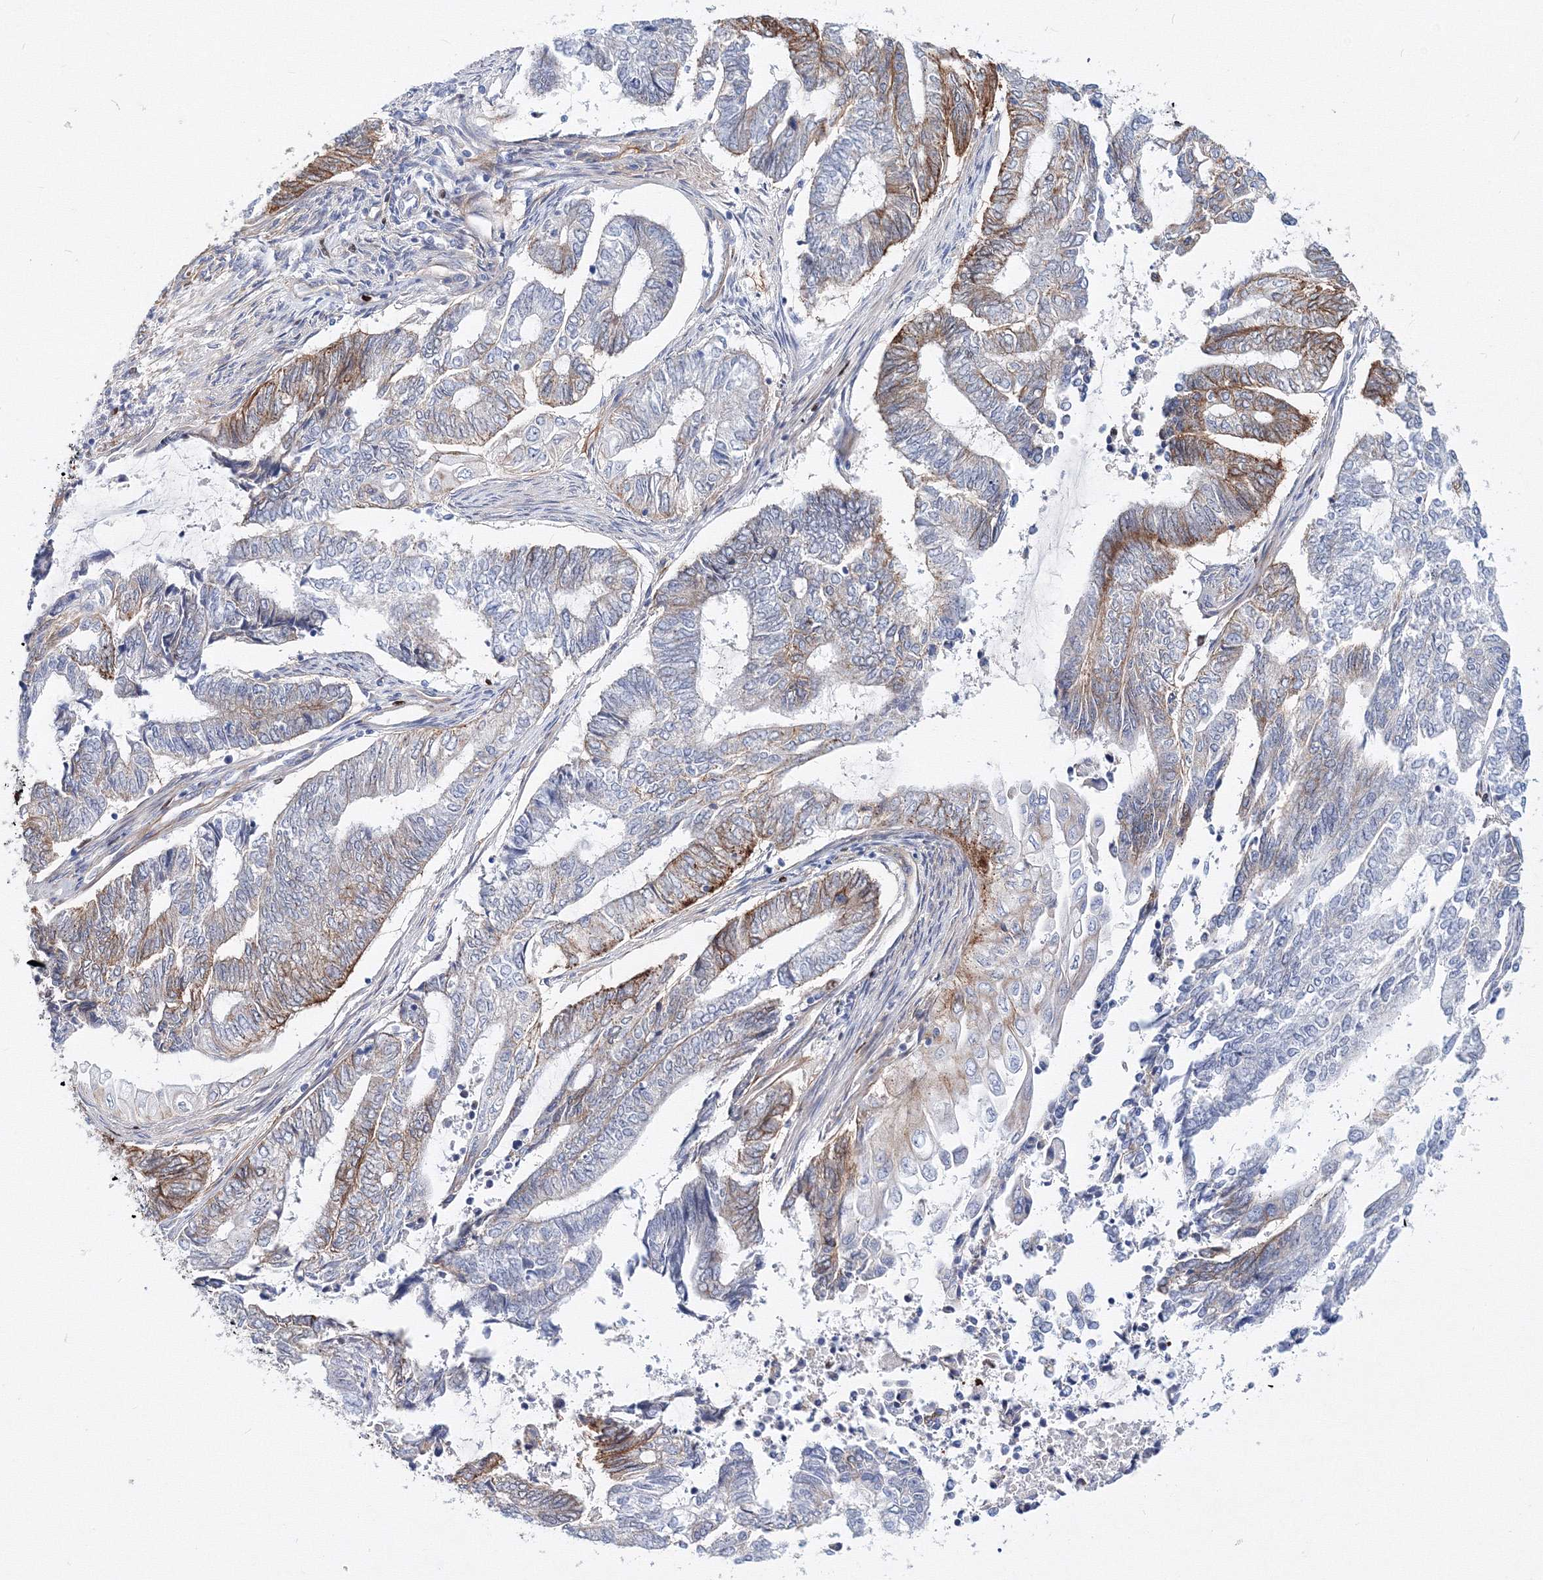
{"staining": {"intensity": "moderate", "quantity": "<25%", "location": "cytoplasmic/membranous"}, "tissue": "endometrial cancer", "cell_type": "Tumor cells", "image_type": "cancer", "snomed": [{"axis": "morphology", "description": "Adenocarcinoma, NOS"}, {"axis": "topography", "description": "Uterus"}, {"axis": "topography", "description": "Endometrium"}], "caption": "There is low levels of moderate cytoplasmic/membranous staining in tumor cells of endometrial cancer (adenocarcinoma), as demonstrated by immunohistochemical staining (brown color).", "gene": "C11orf52", "patient": {"sex": "female", "age": 70}}